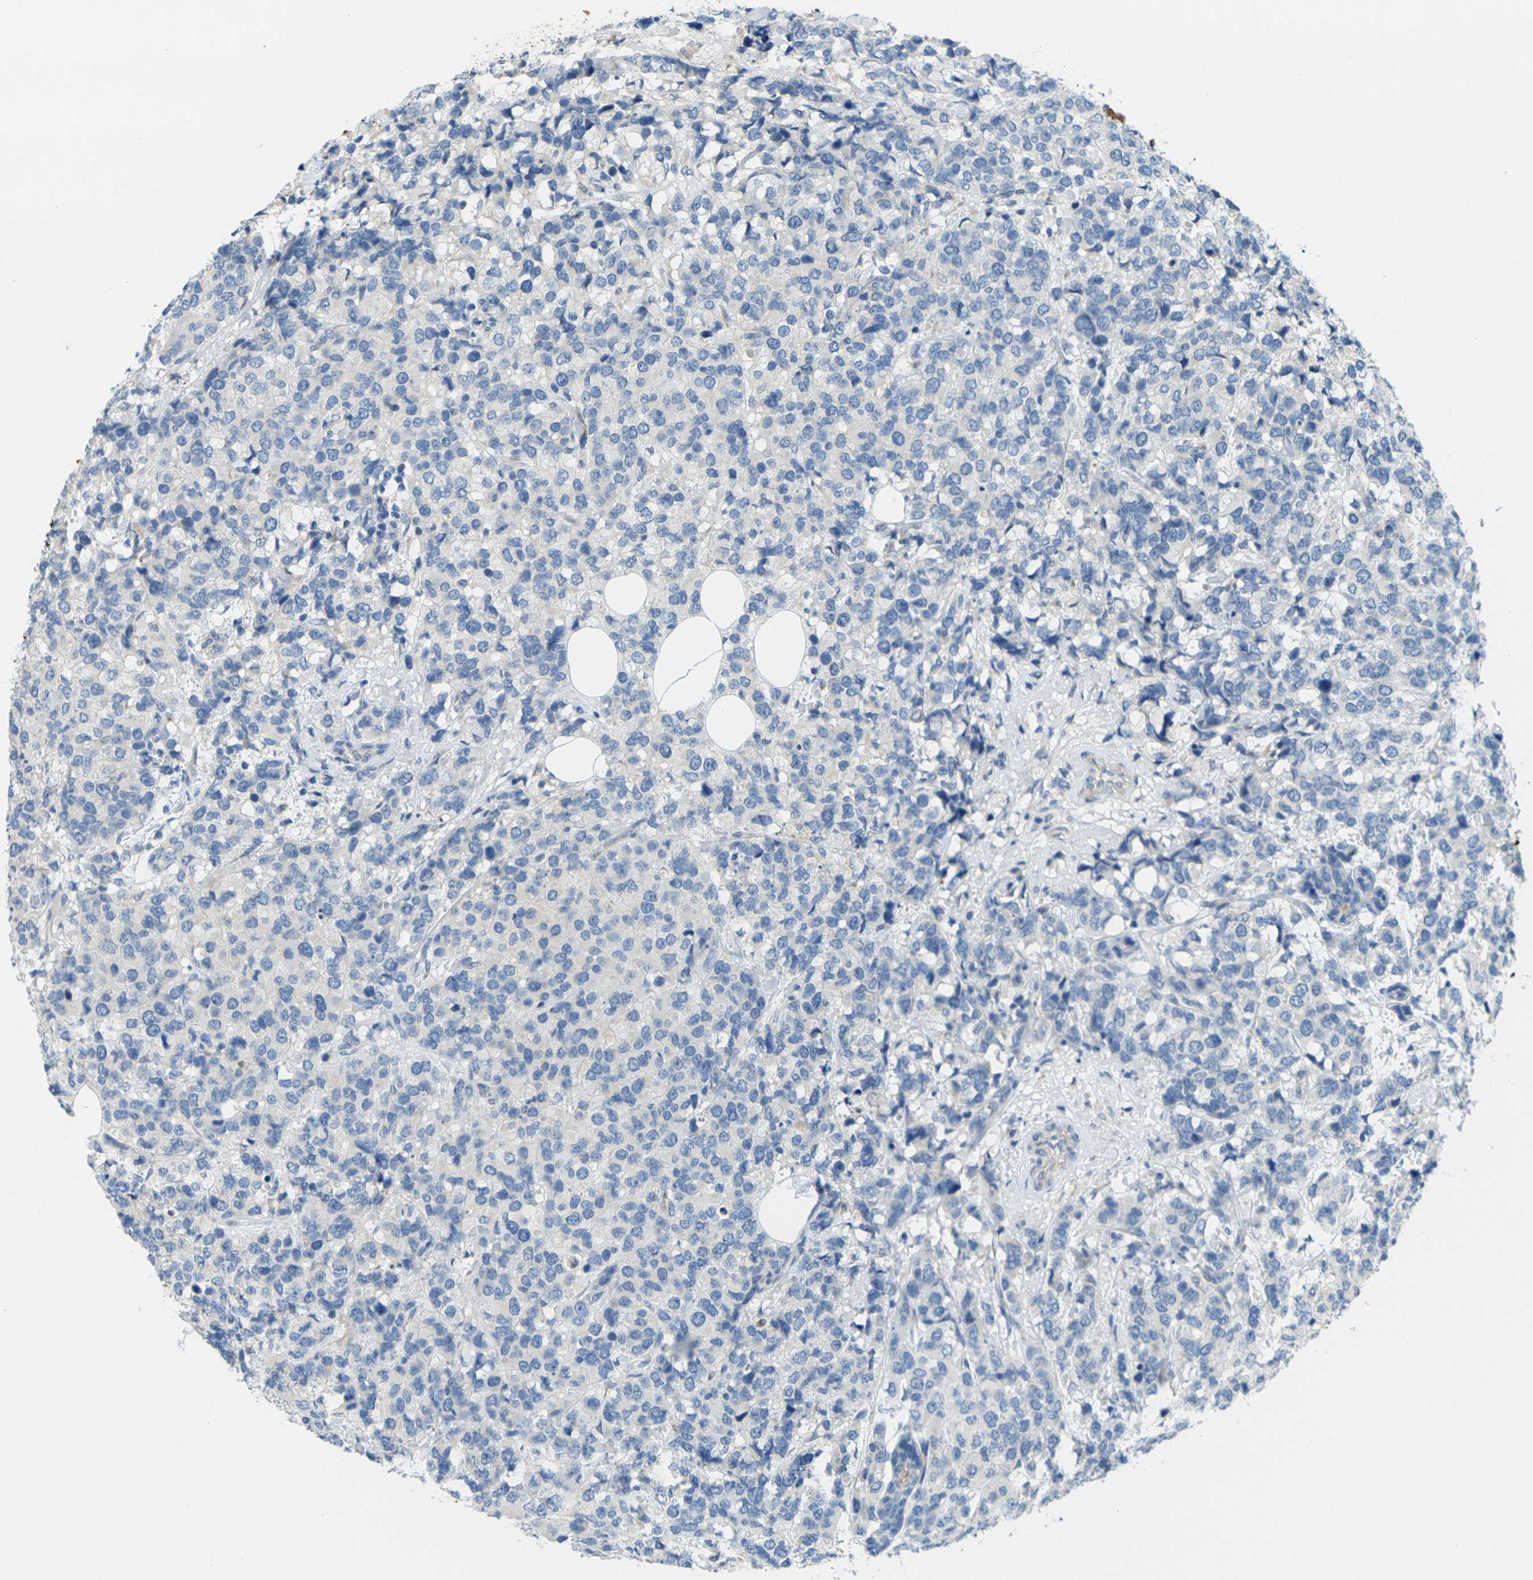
{"staining": {"intensity": "negative", "quantity": "none", "location": "none"}, "tissue": "breast cancer", "cell_type": "Tumor cells", "image_type": "cancer", "snomed": [{"axis": "morphology", "description": "Lobular carcinoma"}, {"axis": "topography", "description": "Breast"}], "caption": "A high-resolution image shows IHC staining of breast lobular carcinoma, which shows no significant expression in tumor cells. (DAB (3,3'-diaminobenzidine) IHC visualized using brightfield microscopy, high magnification).", "gene": "CYP2C8", "patient": {"sex": "female", "age": 59}}